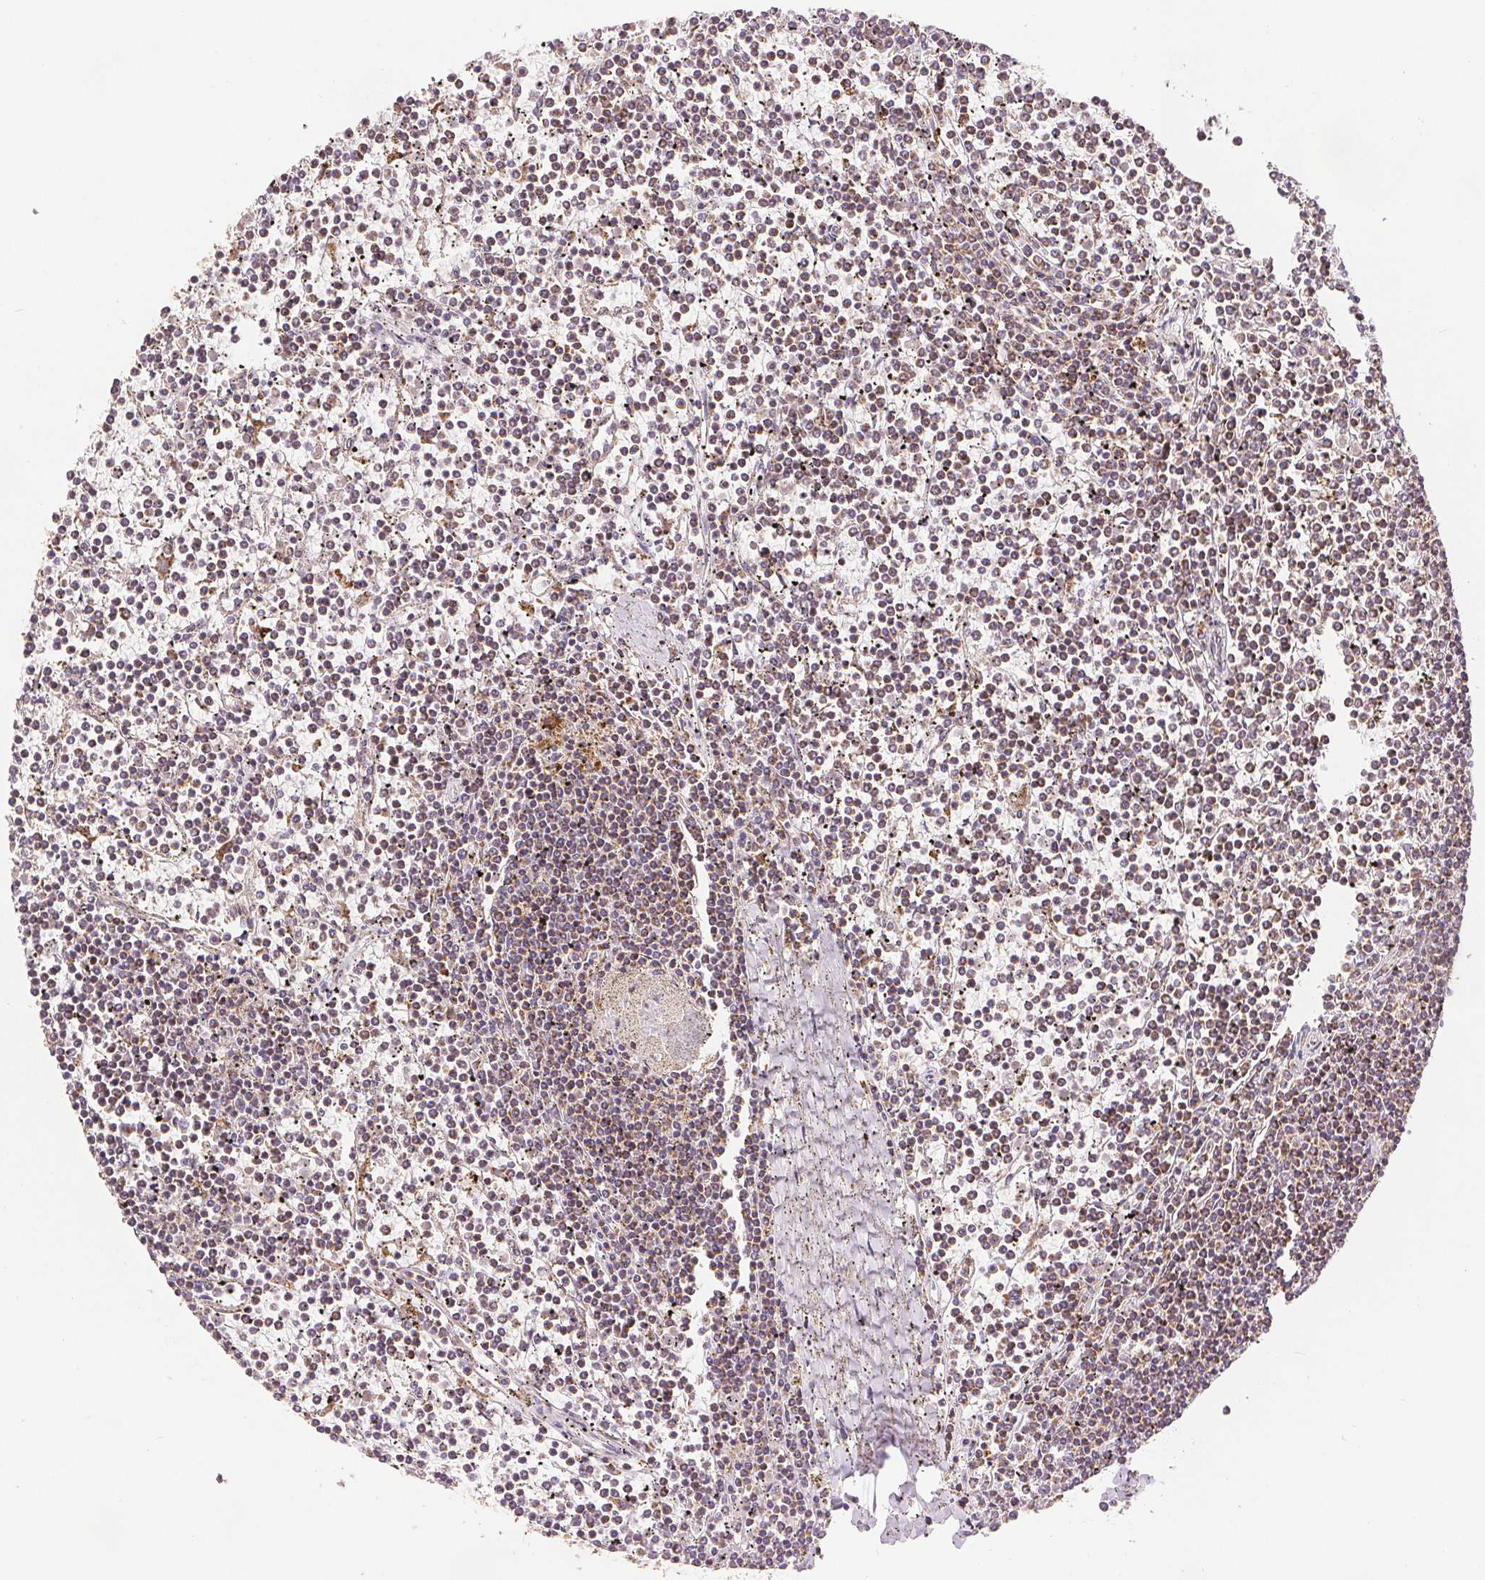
{"staining": {"intensity": "moderate", "quantity": "25%-75%", "location": "cytoplasmic/membranous"}, "tissue": "lymphoma", "cell_type": "Tumor cells", "image_type": "cancer", "snomed": [{"axis": "morphology", "description": "Malignant lymphoma, non-Hodgkin's type, Low grade"}, {"axis": "topography", "description": "Spleen"}], "caption": "Low-grade malignant lymphoma, non-Hodgkin's type stained for a protein displays moderate cytoplasmic/membranous positivity in tumor cells. (DAB (3,3'-diaminobenzidine) = brown stain, brightfield microscopy at high magnification).", "gene": "SDHB", "patient": {"sex": "female", "age": 19}}